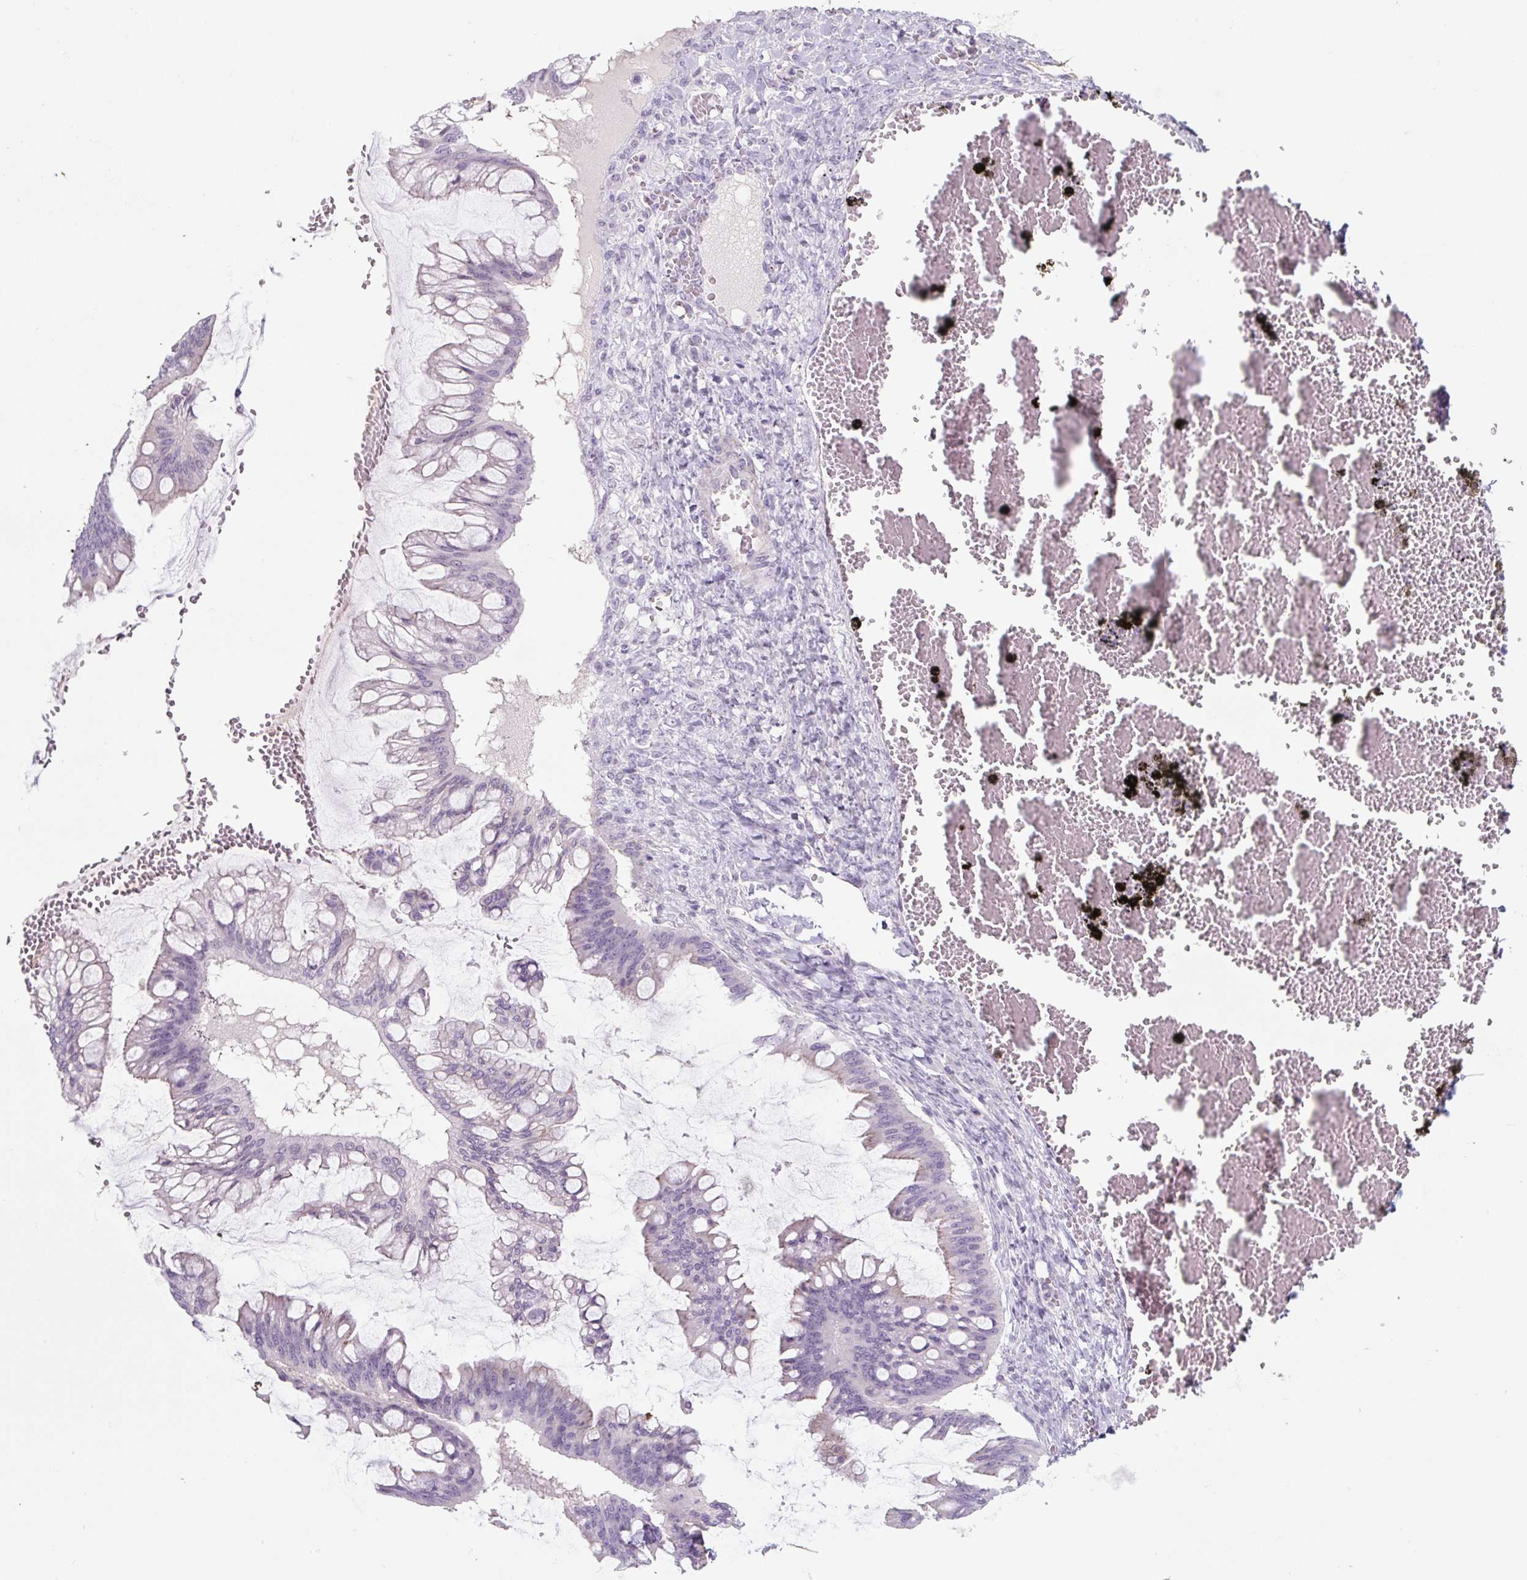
{"staining": {"intensity": "negative", "quantity": "none", "location": "none"}, "tissue": "ovarian cancer", "cell_type": "Tumor cells", "image_type": "cancer", "snomed": [{"axis": "morphology", "description": "Cystadenocarcinoma, mucinous, NOS"}, {"axis": "topography", "description": "Ovary"}], "caption": "The immunohistochemistry (IHC) image has no significant staining in tumor cells of ovarian cancer tissue.", "gene": "PRM1", "patient": {"sex": "female", "age": 73}}